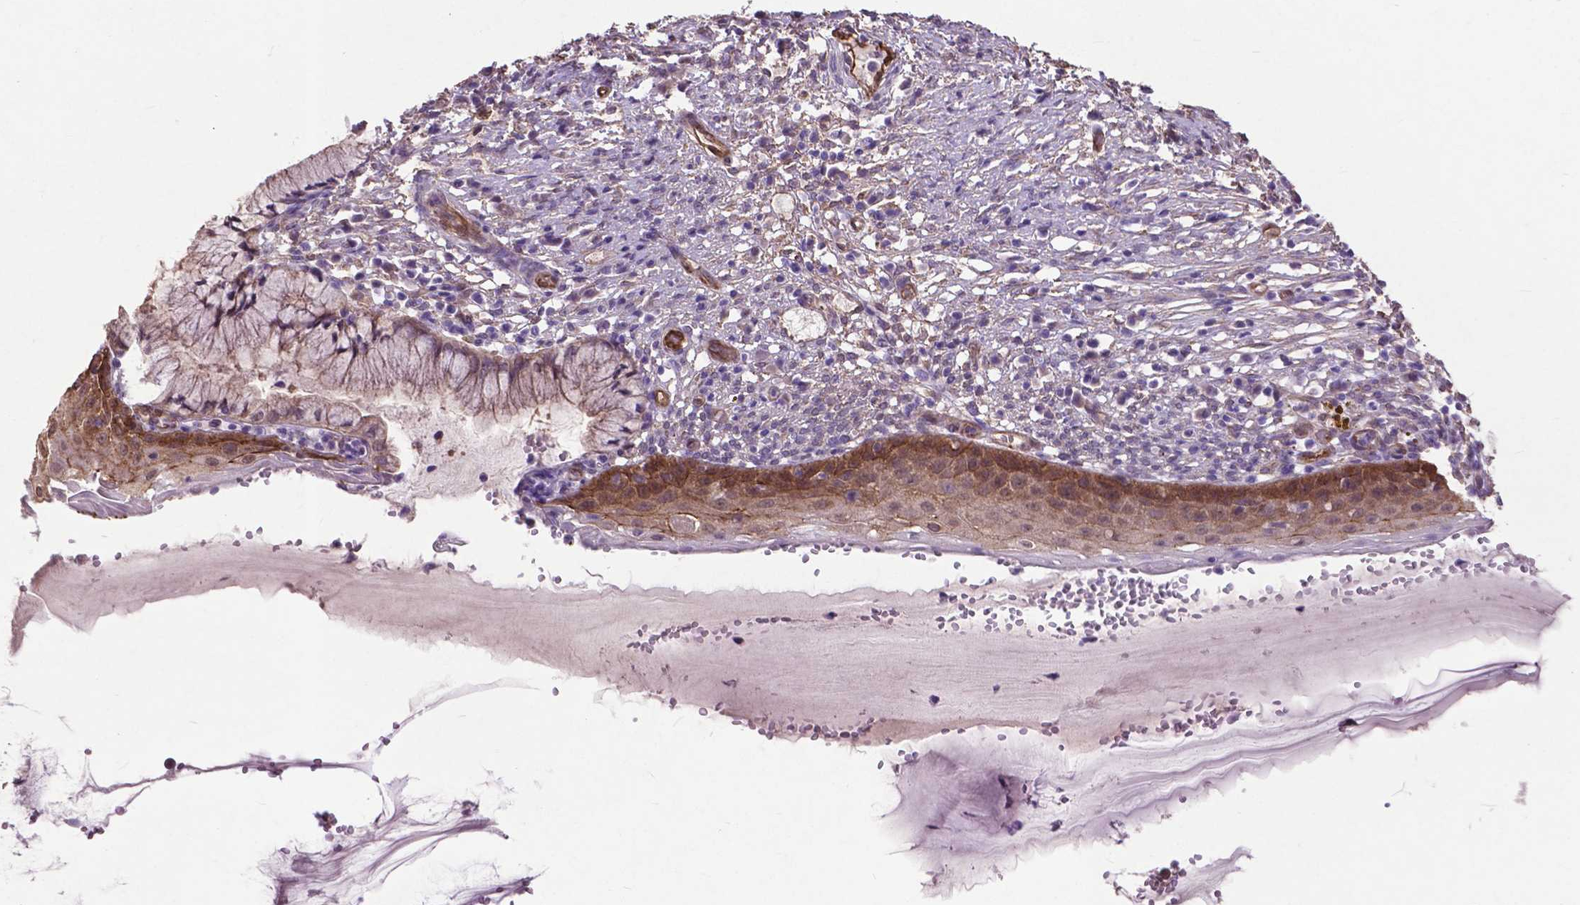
{"staining": {"intensity": "weak", "quantity": ">75%", "location": "cytoplasmic/membranous"}, "tissue": "cervix", "cell_type": "Glandular cells", "image_type": "normal", "snomed": [{"axis": "morphology", "description": "Normal tissue, NOS"}, {"axis": "topography", "description": "Cervix"}], "caption": "Human cervix stained for a protein (brown) displays weak cytoplasmic/membranous positive staining in approximately >75% of glandular cells.", "gene": "PDLIM1", "patient": {"sex": "female", "age": 37}}